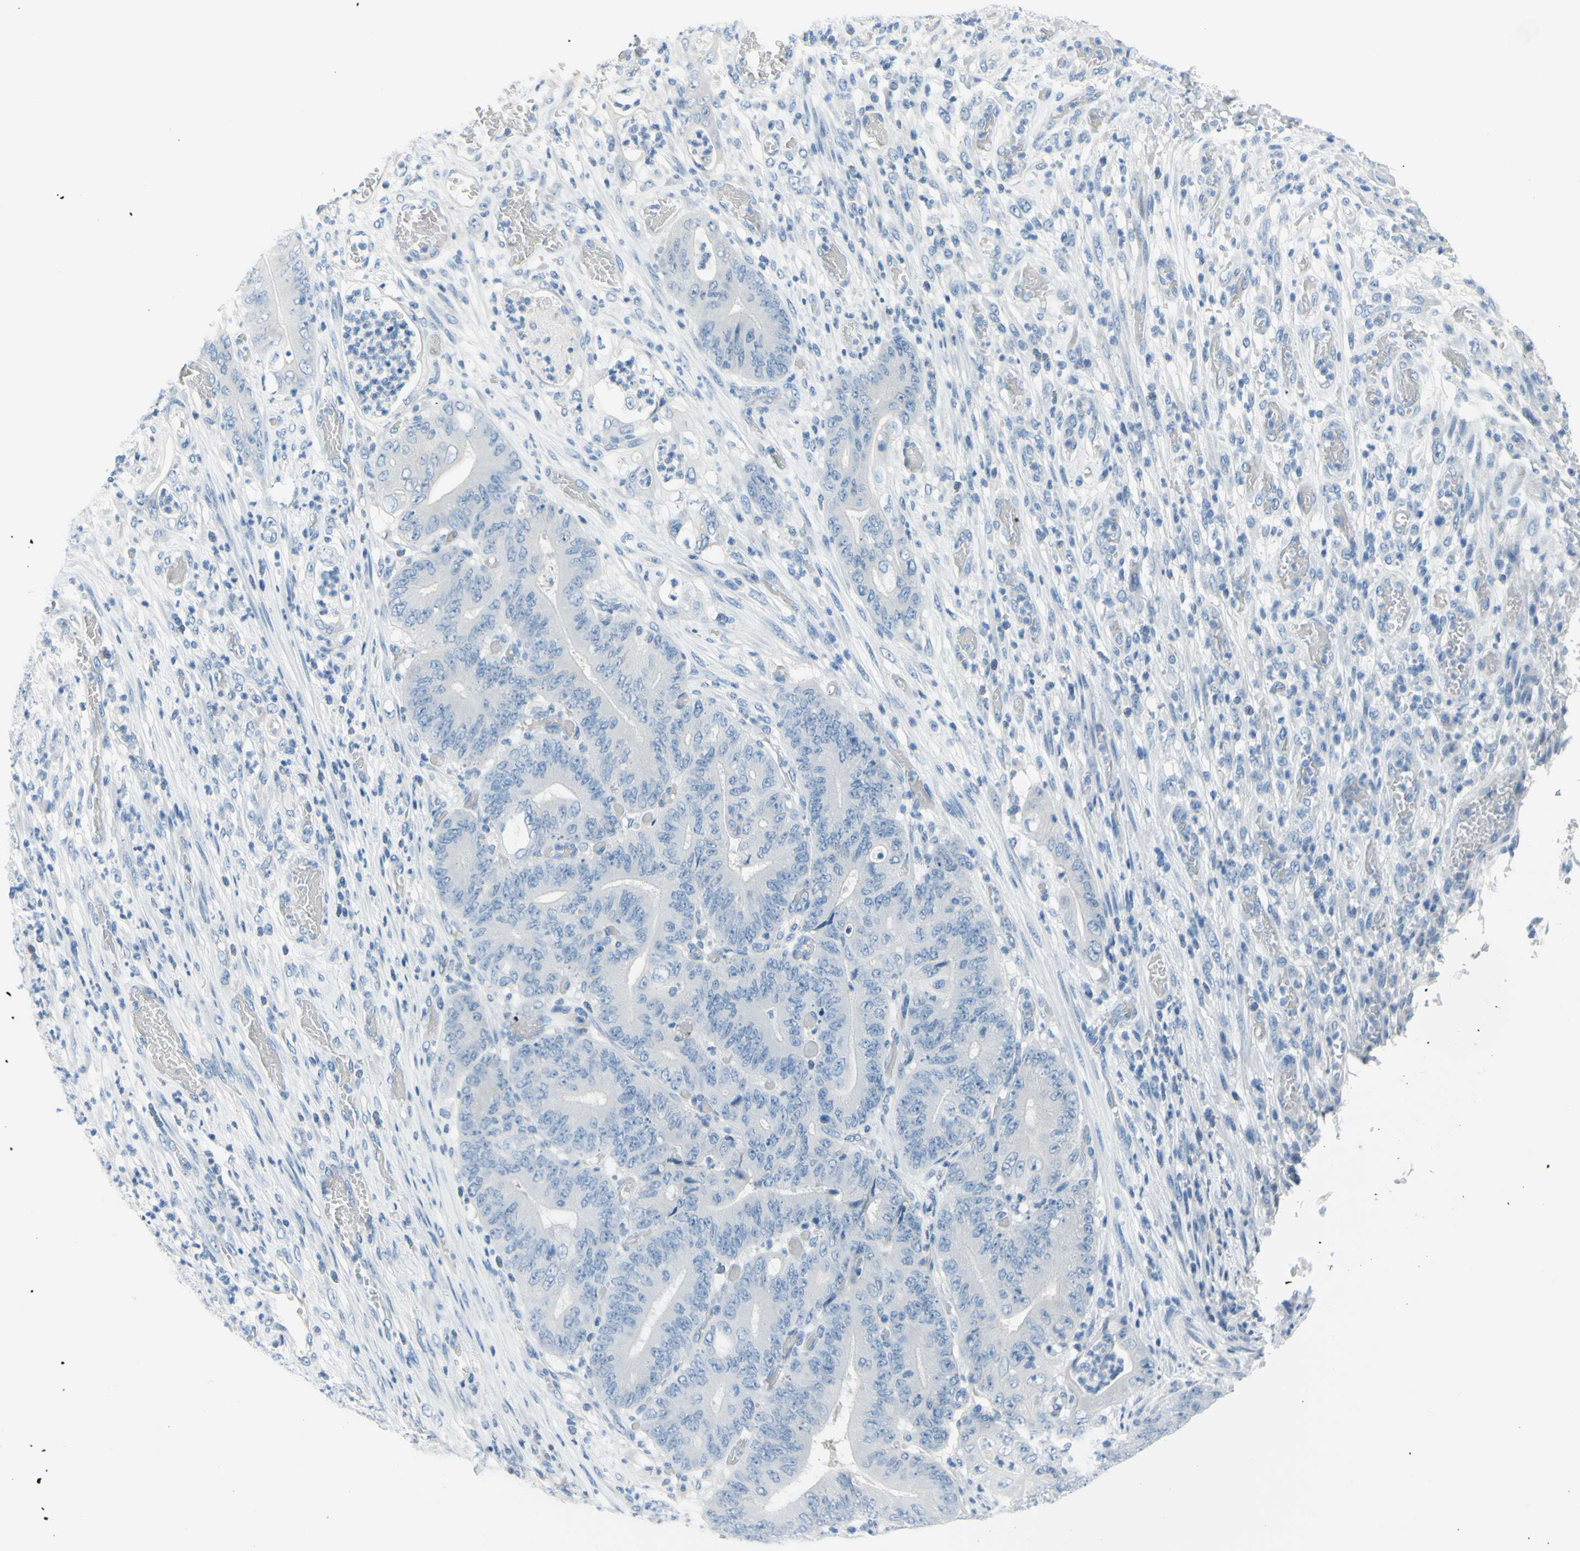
{"staining": {"intensity": "negative", "quantity": "none", "location": "none"}, "tissue": "stomach cancer", "cell_type": "Tumor cells", "image_type": "cancer", "snomed": [{"axis": "morphology", "description": "Adenocarcinoma, NOS"}, {"axis": "topography", "description": "Stomach"}], "caption": "The micrograph shows no staining of tumor cells in adenocarcinoma (stomach). The staining was performed using DAB to visualize the protein expression in brown, while the nuclei were stained in blue with hematoxylin (Magnification: 20x).", "gene": "DCT", "patient": {"sex": "female", "age": 73}}